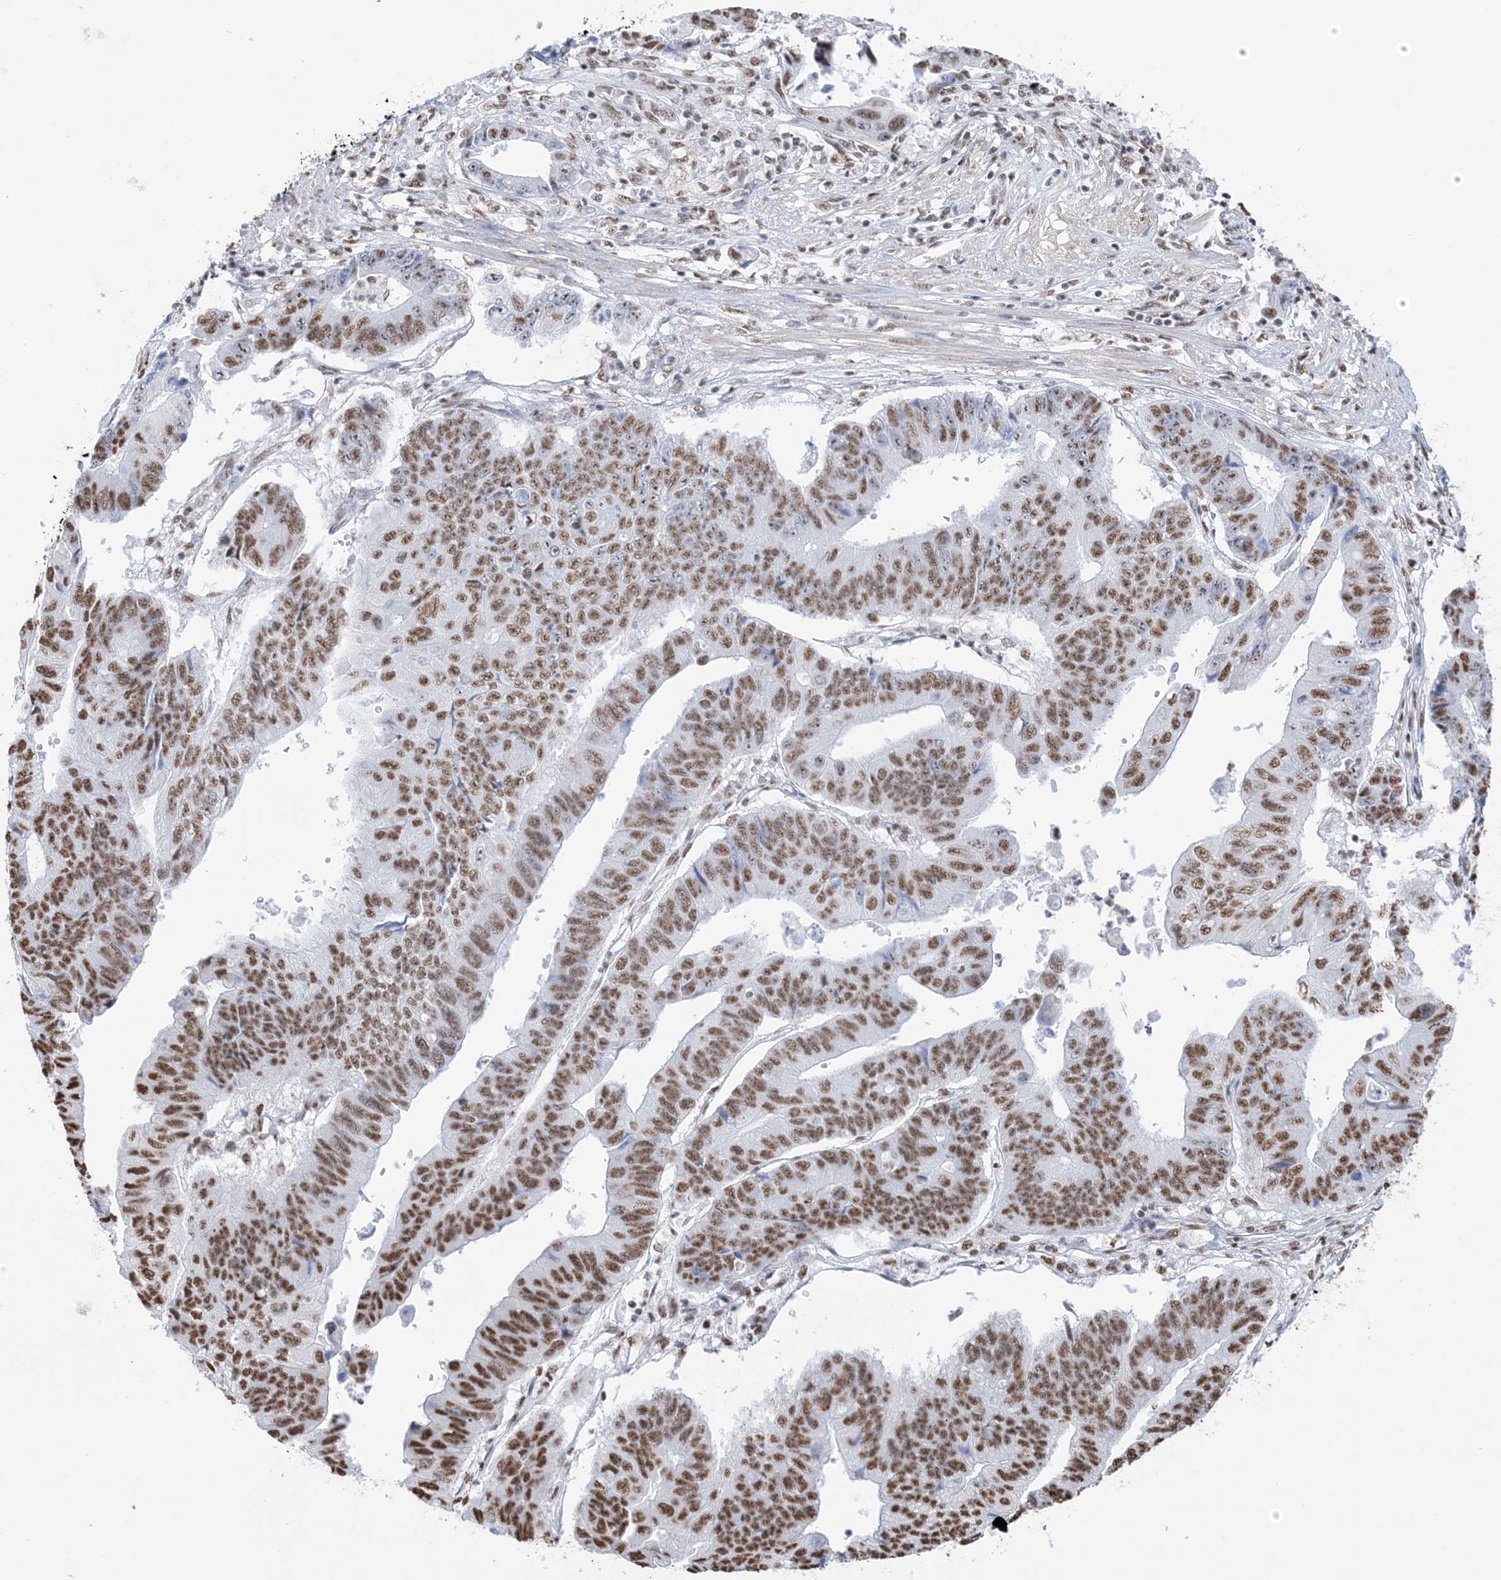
{"staining": {"intensity": "moderate", "quantity": ">75%", "location": "nuclear"}, "tissue": "stomach cancer", "cell_type": "Tumor cells", "image_type": "cancer", "snomed": [{"axis": "morphology", "description": "Adenocarcinoma, NOS"}, {"axis": "topography", "description": "Stomach"}], "caption": "Tumor cells show medium levels of moderate nuclear expression in about >75% of cells in stomach cancer.", "gene": "ZNF792", "patient": {"sex": "male", "age": 59}}